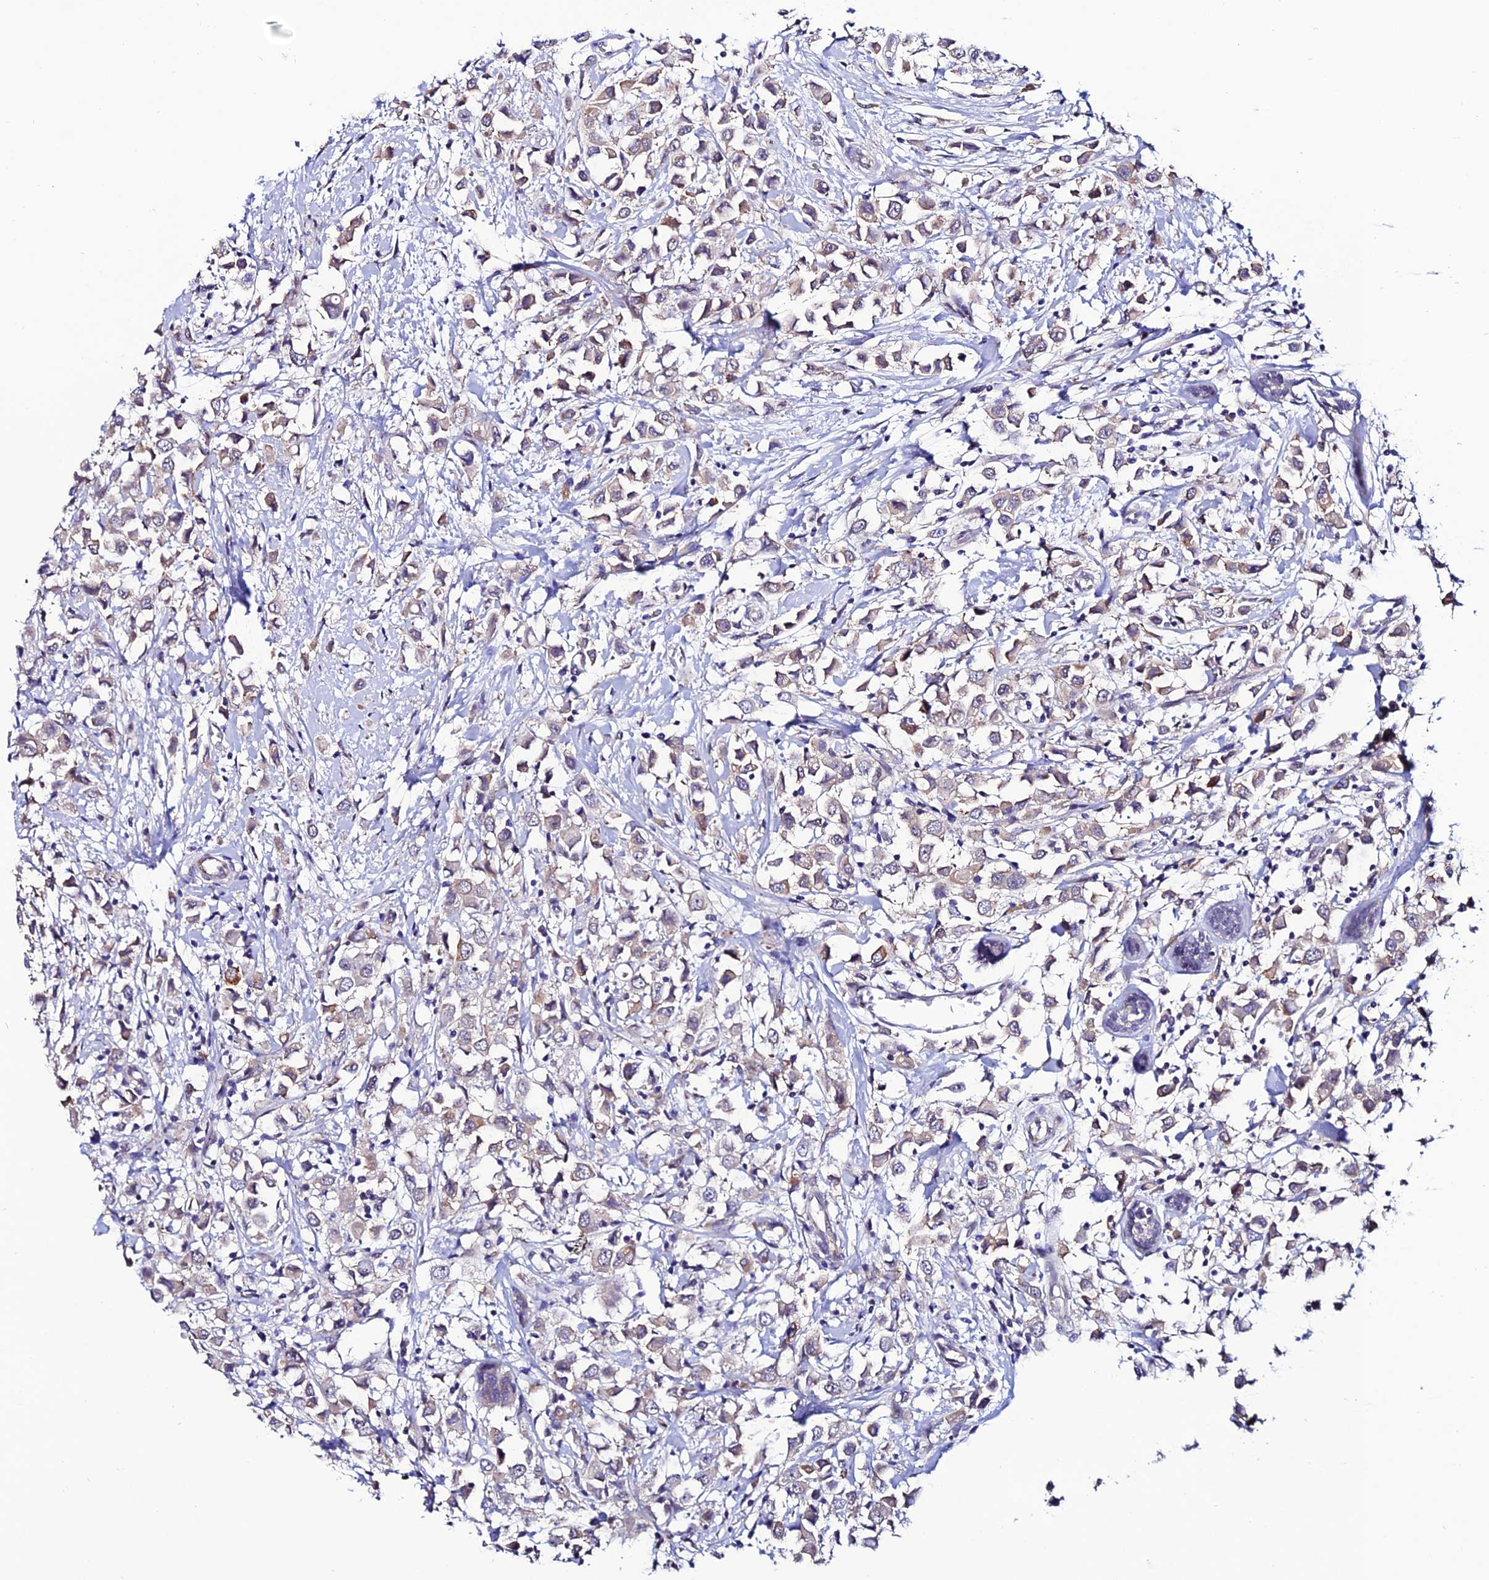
{"staining": {"intensity": "weak", "quantity": "25%-75%", "location": "cytoplasmic/membranous"}, "tissue": "breast cancer", "cell_type": "Tumor cells", "image_type": "cancer", "snomed": [{"axis": "morphology", "description": "Duct carcinoma"}, {"axis": "topography", "description": "Breast"}], "caption": "Invasive ductal carcinoma (breast) tissue displays weak cytoplasmic/membranous expression in about 25%-75% of tumor cells, visualized by immunohistochemistry.", "gene": "FZD8", "patient": {"sex": "female", "age": 61}}